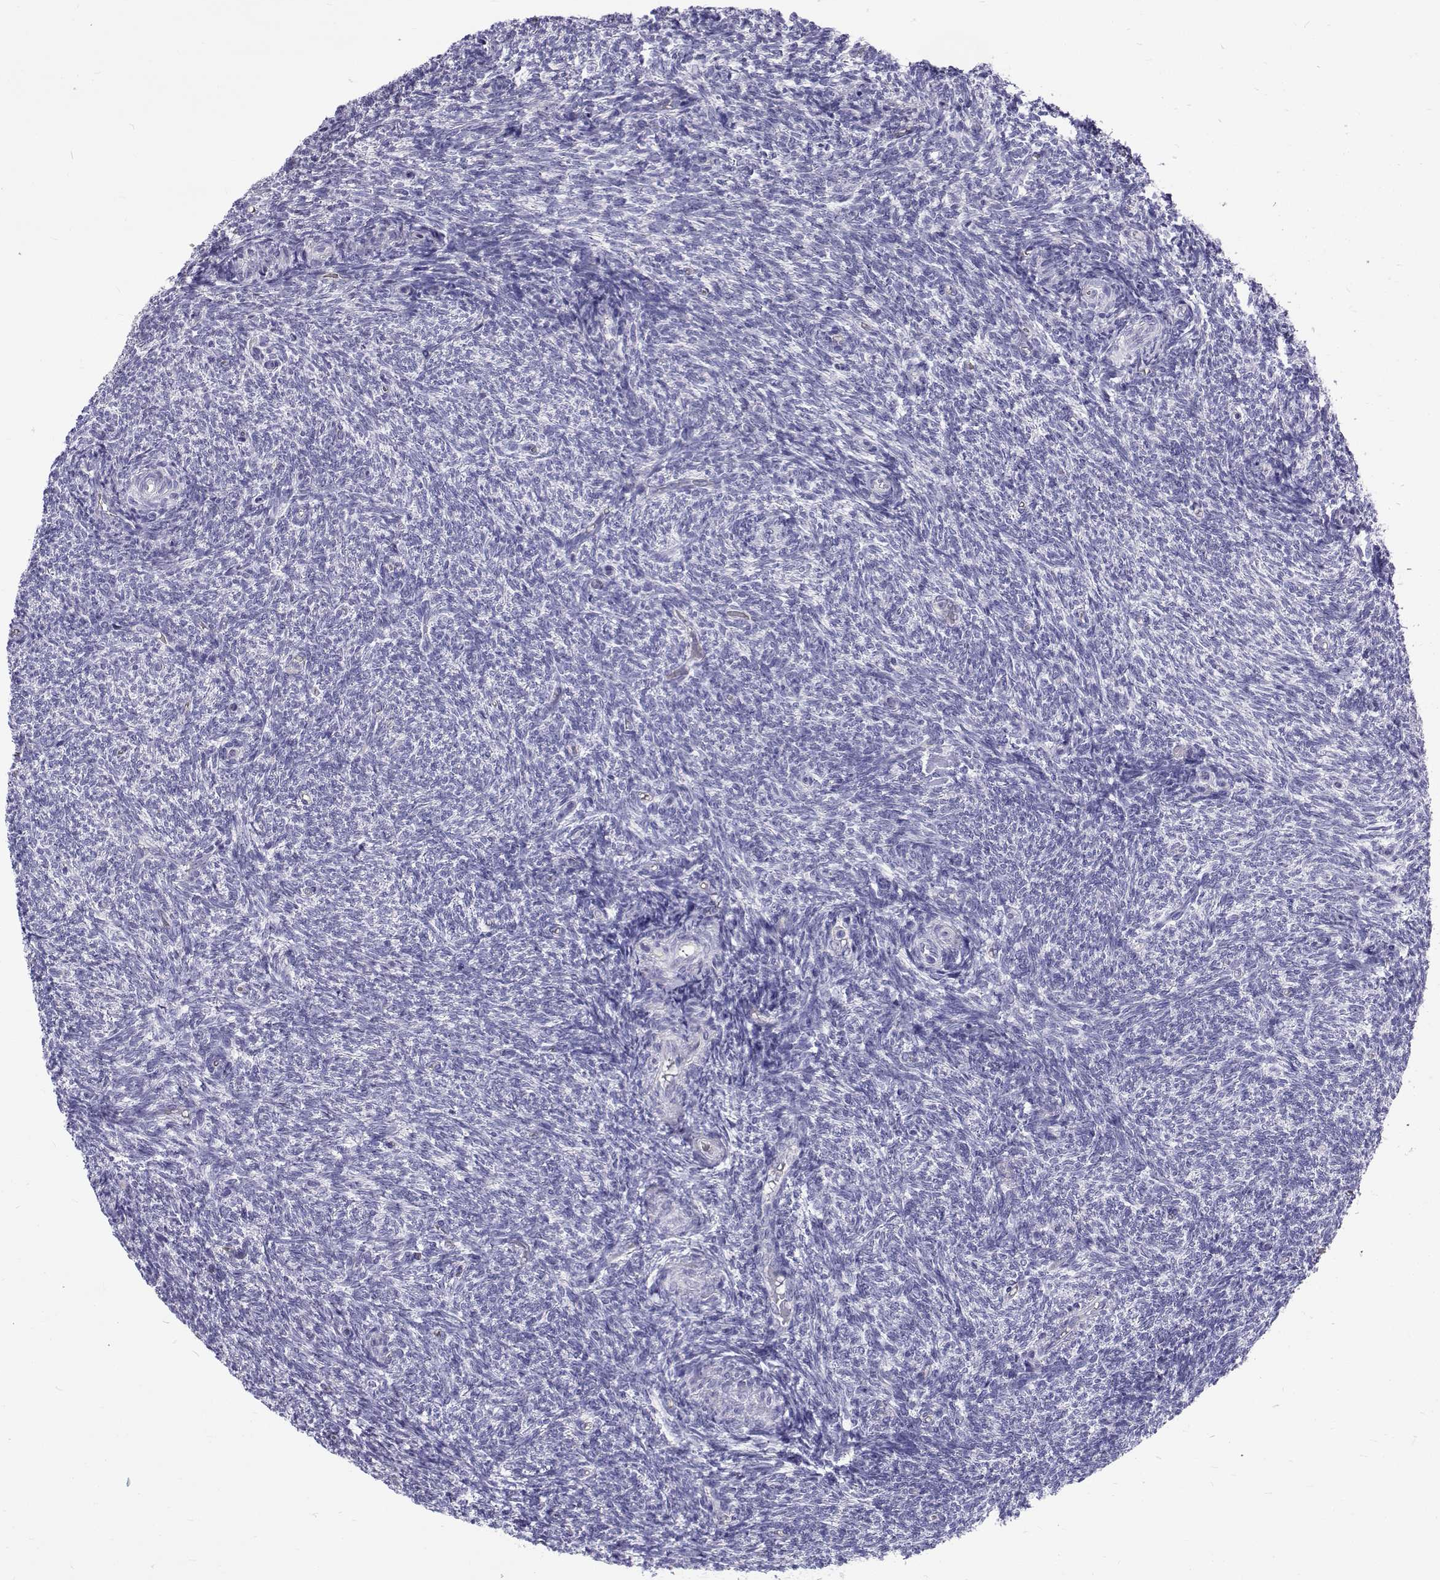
{"staining": {"intensity": "negative", "quantity": "none", "location": "none"}, "tissue": "ovary", "cell_type": "Follicle cells", "image_type": "normal", "snomed": [{"axis": "morphology", "description": "Normal tissue, NOS"}, {"axis": "topography", "description": "Ovary"}], "caption": "DAB immunohistochemical staining of benign ovary shows no significant staining in follicle cells.", "gene": "IGSF1", "patient": {"sex": "female", "age": 39}}